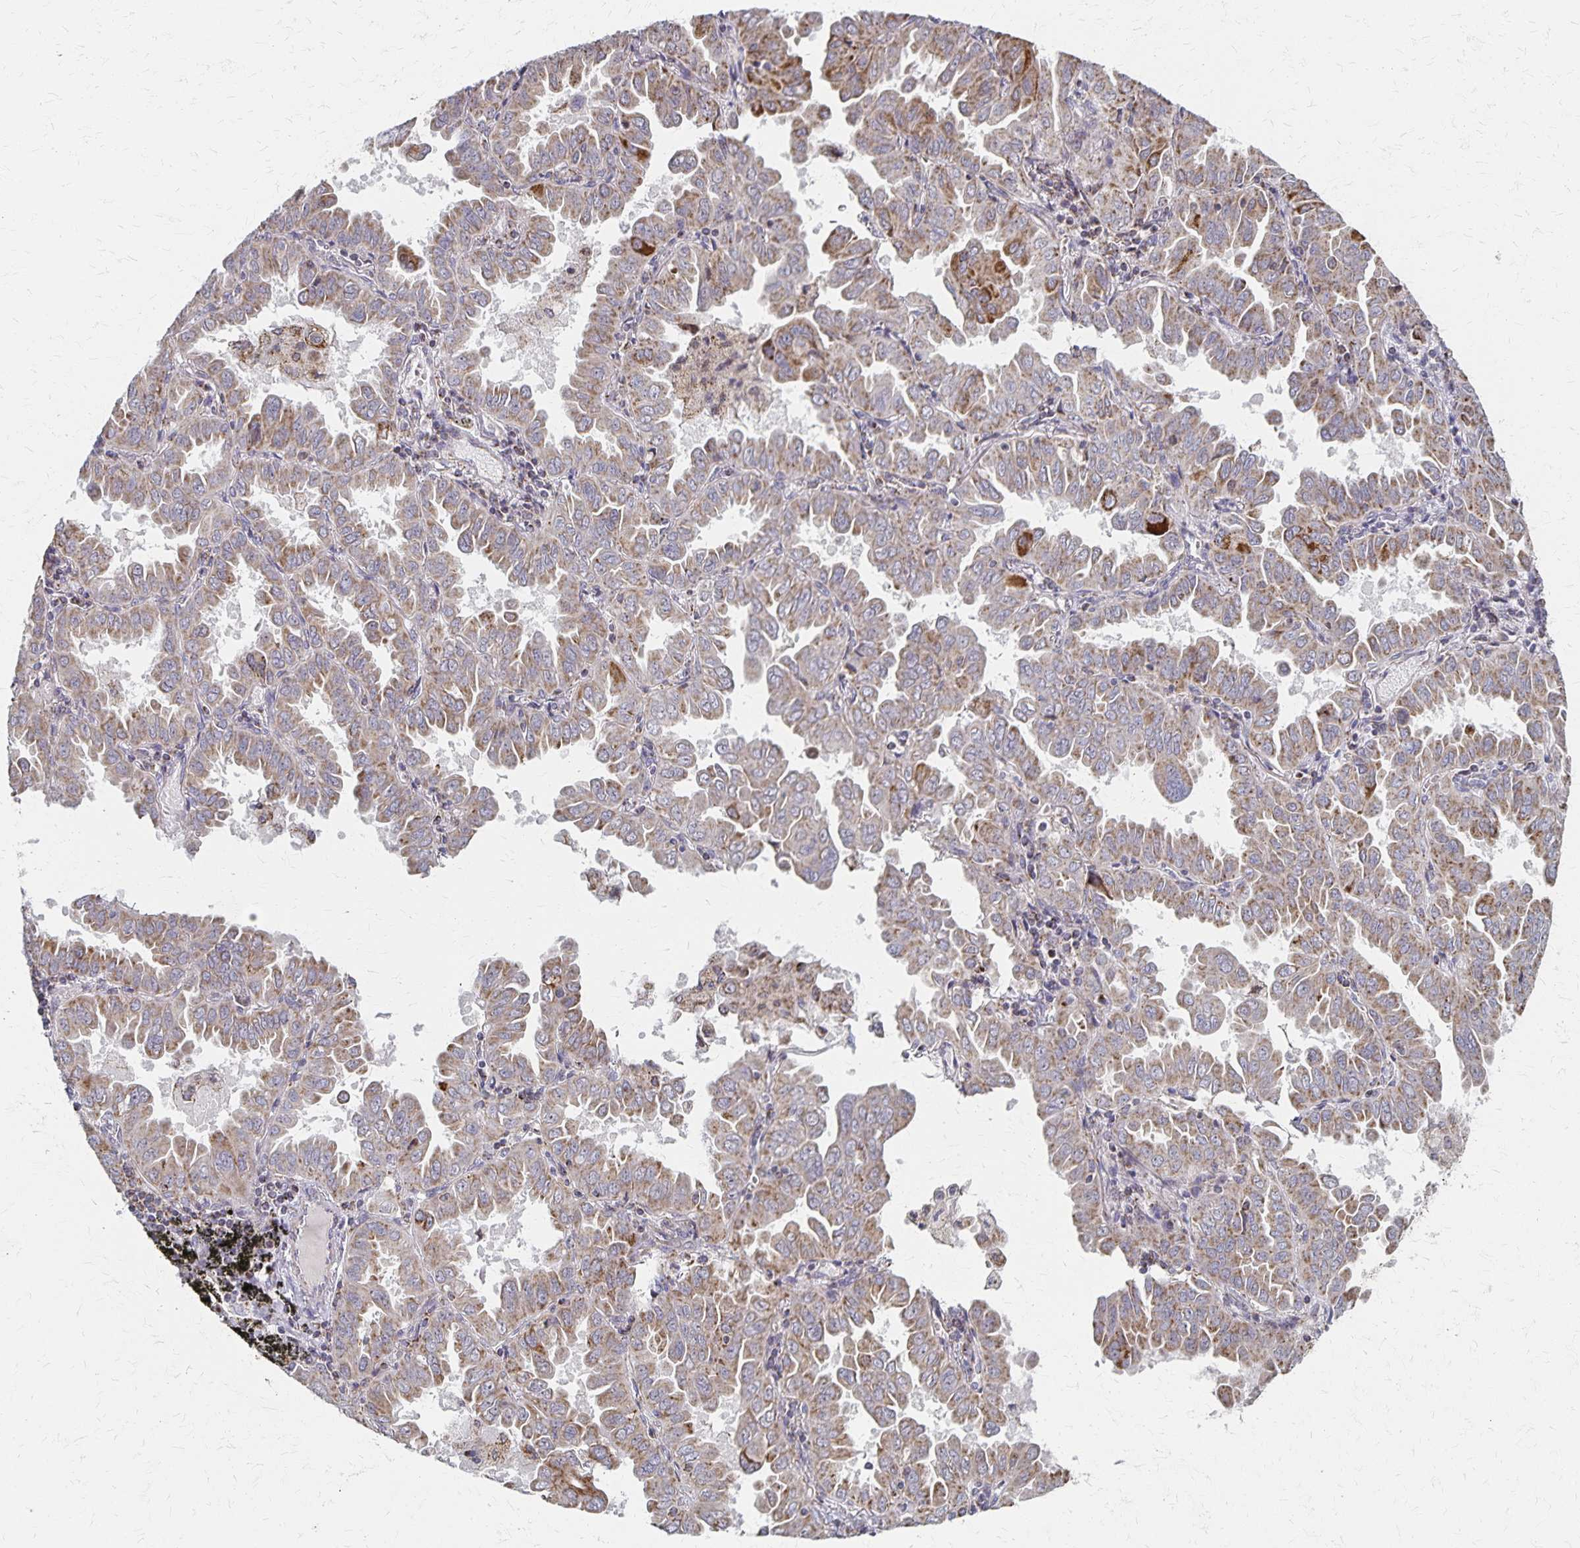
{"staining": {"intensity": "strong", "quantity": "25%-75%", "location": "cytoplasmic/membranous"}, "tissue": "lung cancer", "cell_type": "Tumor cells", "image_type": "cancer", "snomed": [{"axis": "morphology", "description": "Adenocarcinoma, NOS"}, {"axis": "topography", "description": "Lung"}], "caption": "Immunohistochemical staining of lung cancer shows strong cytoplasmic/membranous protein expression in approximately 25%-75% of tumor cells.", "gene": "DYRK4", "patient": {"sex": "male", "age": 64}}